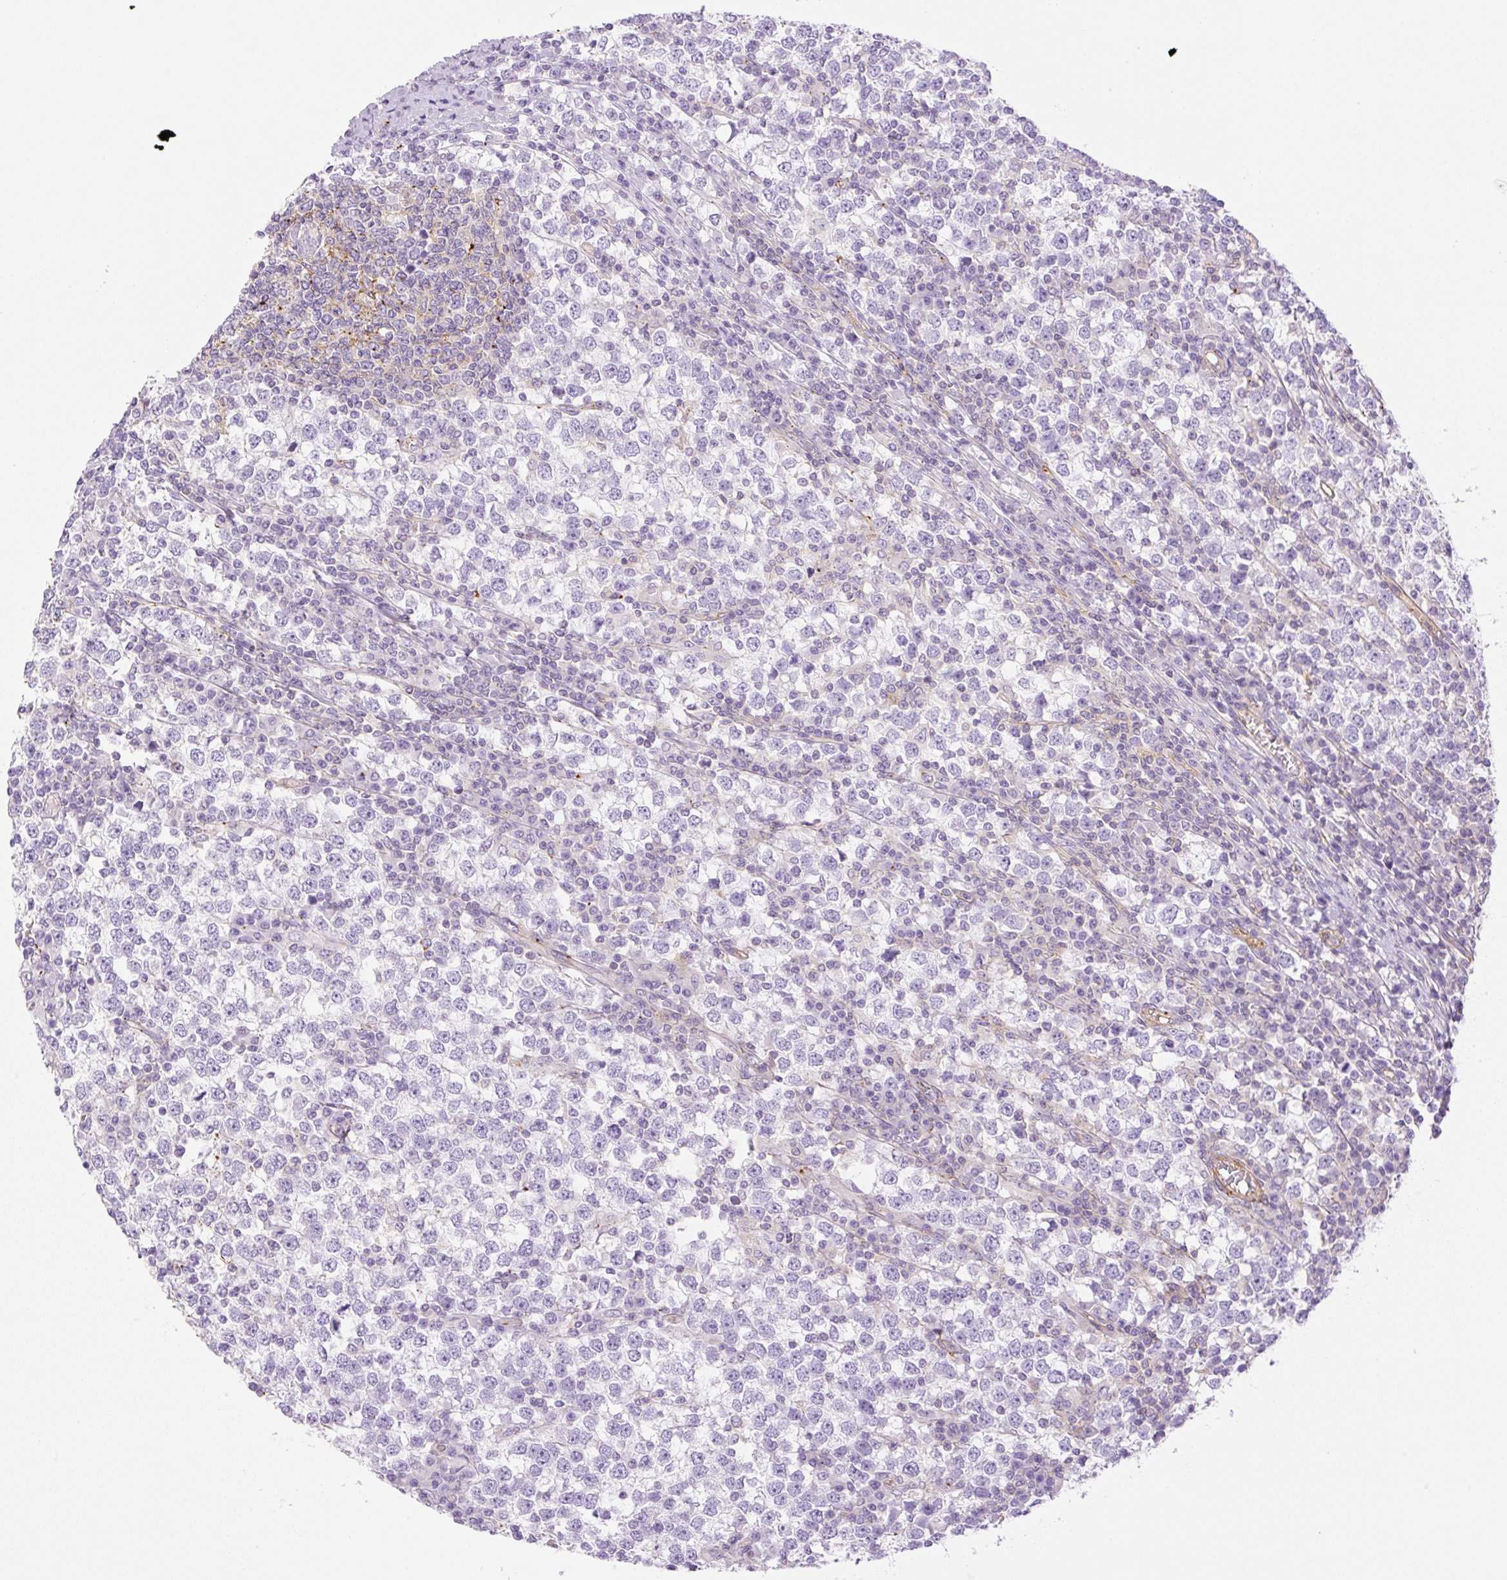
{"staining": {"intensity": "negative", "quantity": "none", "location": "none"}, "tissue": "testis cancer", "cell_type": "Tumor cells", "image_type": "cancer", "snomed": [{"axis": "morphology", "description": "Seminoma, NOS"}, {"axis": "topography", "description": "Testis"}], "caption": "IHC of human seminoma (testis) exhibits no expression in tumor cells.", "gene": "EHD3", "patient": {"sex": "male", "age": 65}}